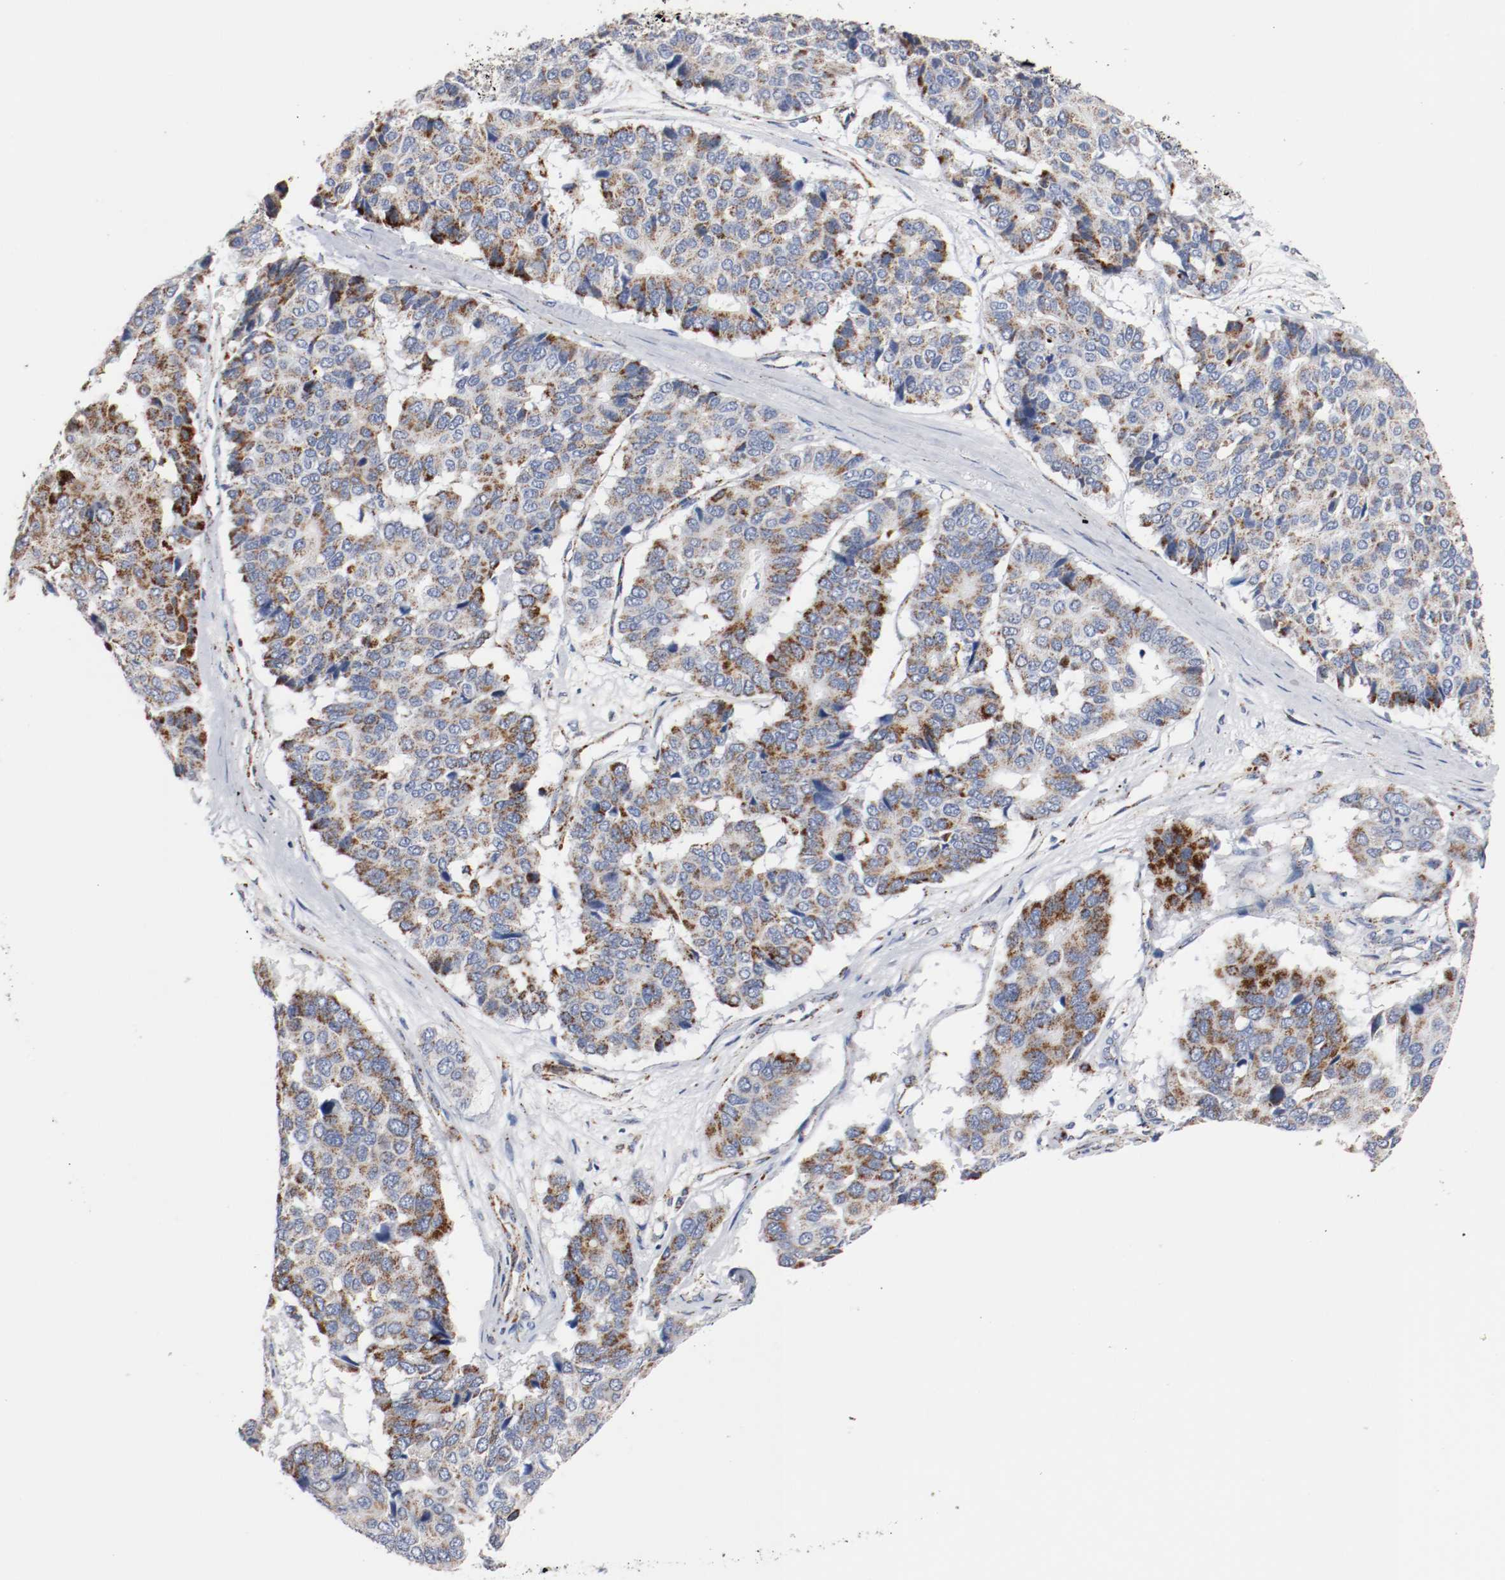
{"staining": {"intensity": "strong", "quantity": "25%-75%", "location": "cytoplasmic/membranous"}, "tissue": "pancreatic cancer", "cell_type": "Tumor cells", "image_type": "cancer", "snomed": [{"axis": "morphology", "description": "Adenocarcinoma, NOS"}, {"axis": "topography", "description": "Pancreas"}], "caption": "High-power microscopy captured an immunohistochemistry (IHC) photomicrograph of pancreatic adenocarcinoma, revealing strong cytoplasmic/membranous expression in approximately 25%-75% of tumor cells.", "gene": "TUBD1", "patient": {"sex": "male", "age": 50}}